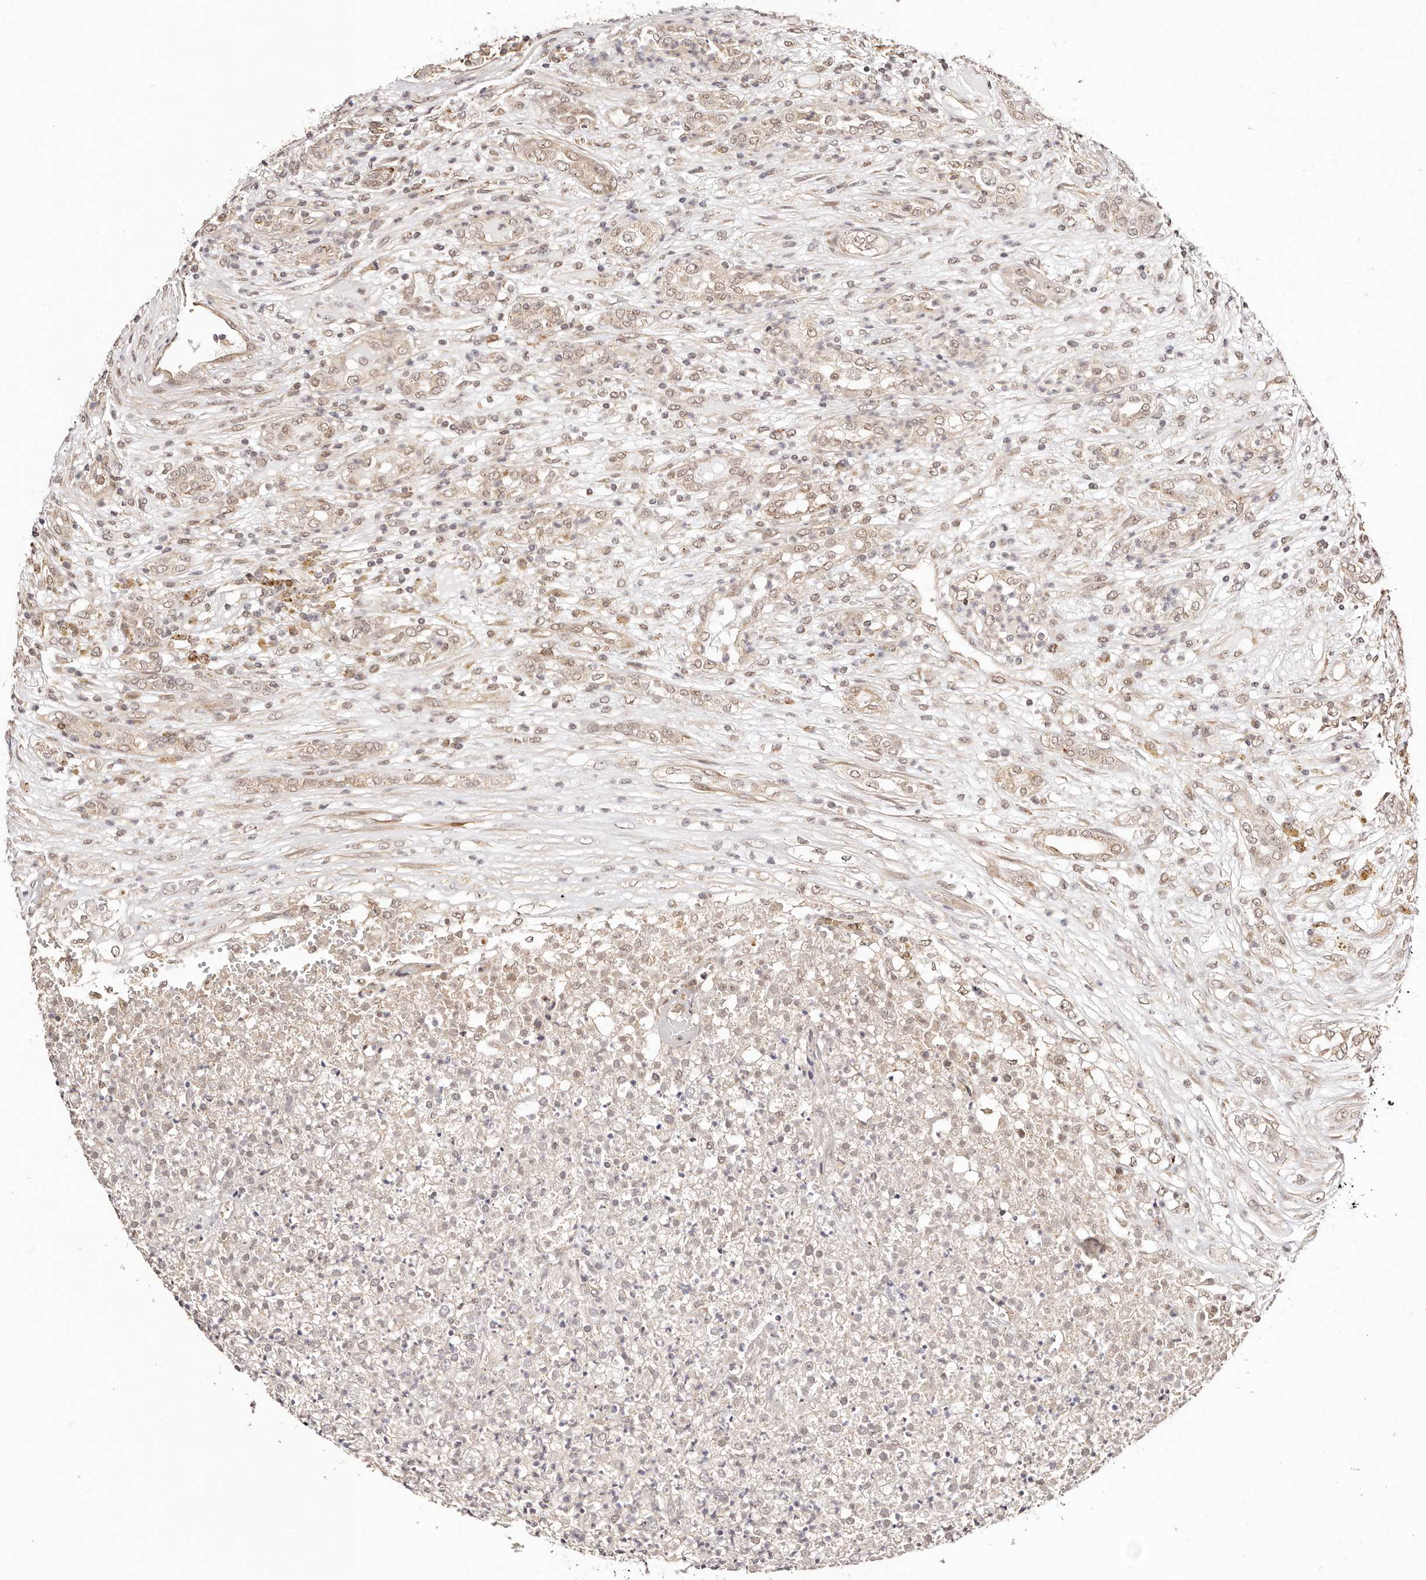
{"staining": {"intensity": "negative", "quantity": "none", "location": "none"}, "tissue": "renal cancer", "cell_type": "Tumor cells", "image_type": "cancer", "snomed": [{"axis": "morphology", "description": "Adenocarcinoma, NOS"}, {"axis": "topography", "description": "Kidney"}], "caption": "The immunohistochemistry histopathology image has no significant staining in tumor cells of renal adenocarcinoma tissue.", "gene": "CTNNBL1", "patient": {"sex": "female", "age": 54}}